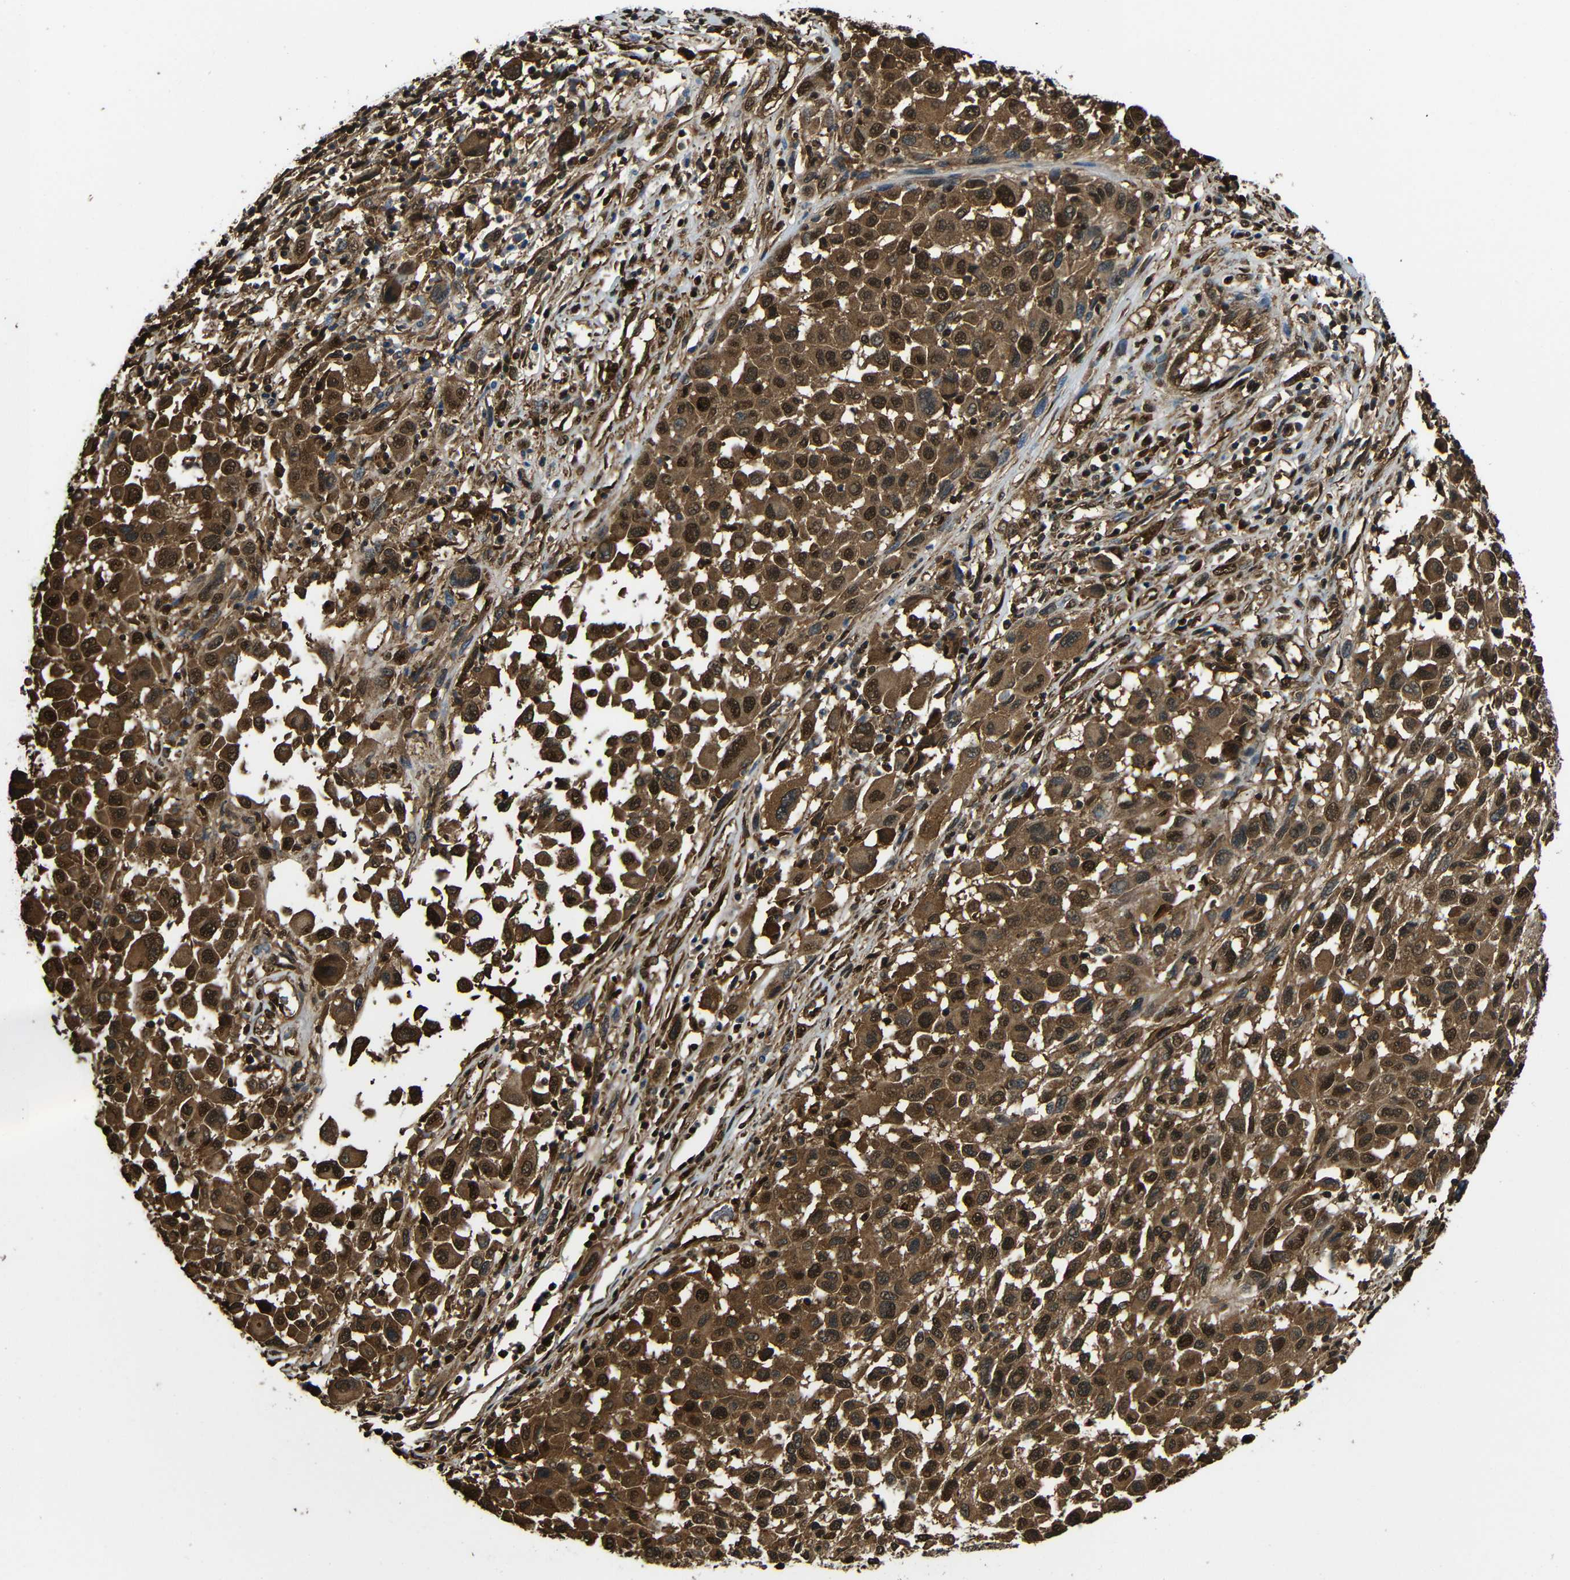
{"staining": {"intensity": "strong", "quantity": ">75%", "location": "cytoplasmic/membranous,nuclear"}, "tissue": "melanoma", "cell_type": "Tumor cells", "image_type": "cancer", "snomed": [{"axis": "morphology", "description": "Malignant melanoma, Metastatic site"}, {"axis": "topography", "description": "Lymph node"}], "caption": "Human malignant melanoma (metastatic site) stained with a protein marker reveals strong staining in tumor cells.", "gene": "VCP", "patient": {"sex": "male", "age": 61}}